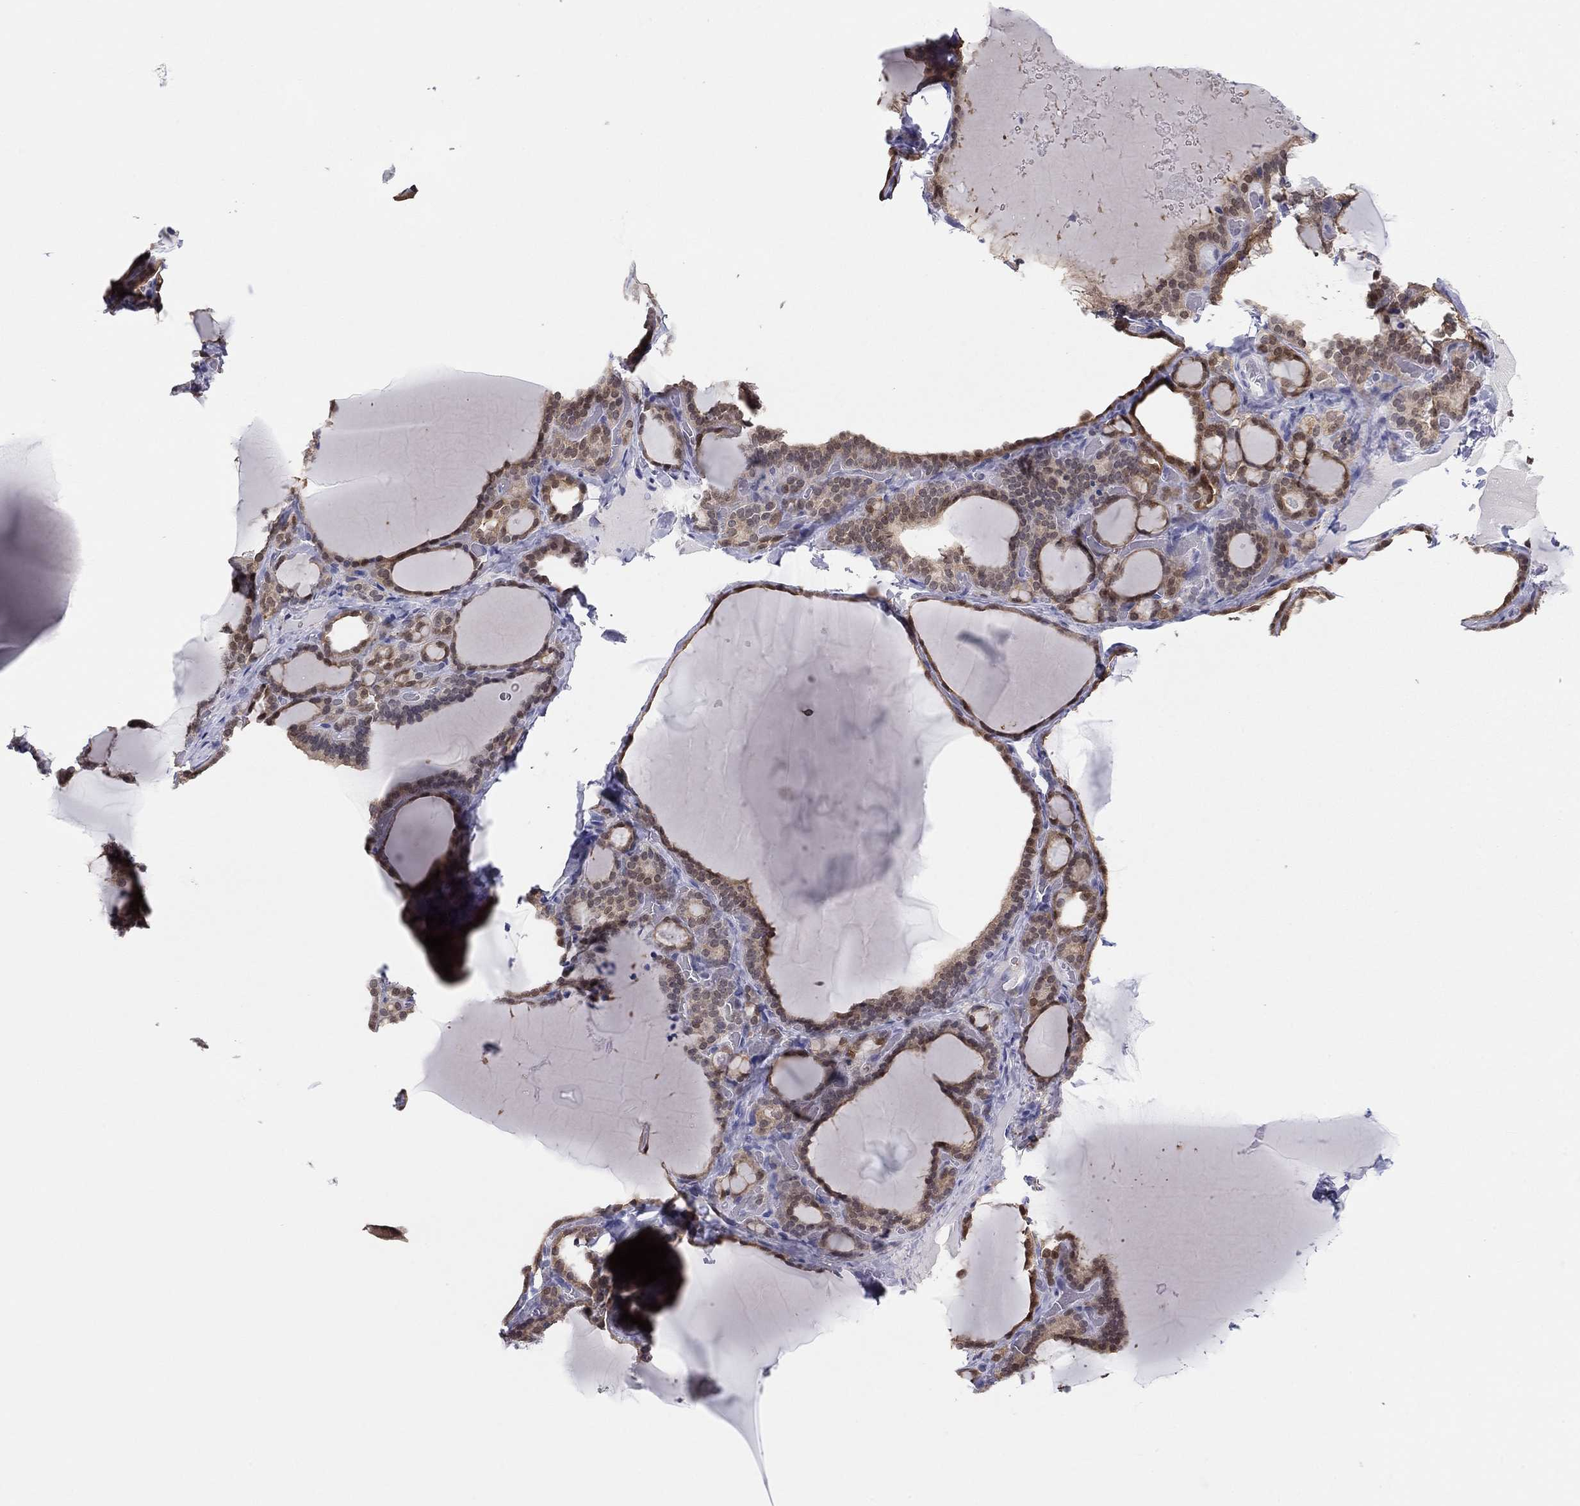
{"staining": {"intensity": "moderate", "quantity": "25%-75%", "location": "cytoplasmic/membranous,nuclear"}, "tissue": "thyroid gland", "cell_type": "Glandular cells", "image_type": "normal", "snomed": [{"axis": "morphology", "description": "Normal tissue, NOS"}, {"axis": "morphology", "description": "Hyperplasia, NOS"}, {"axis": "topography", "description": "Thyroid gland"}], "caption": "Immunohistochemistry (IHC) photomicrograph of benign thyroid gland: thyroid gland stained using immunohistochemistry shows medium levels of moderate protein expression localized specifically in the cytoplasmic/membranous,nuclear of glandular cells, appearing as a cytoplasmic/membranous,nuclear brown color.", "gene": "PDXK", "patient": {"sex": "female", "age": 27}}